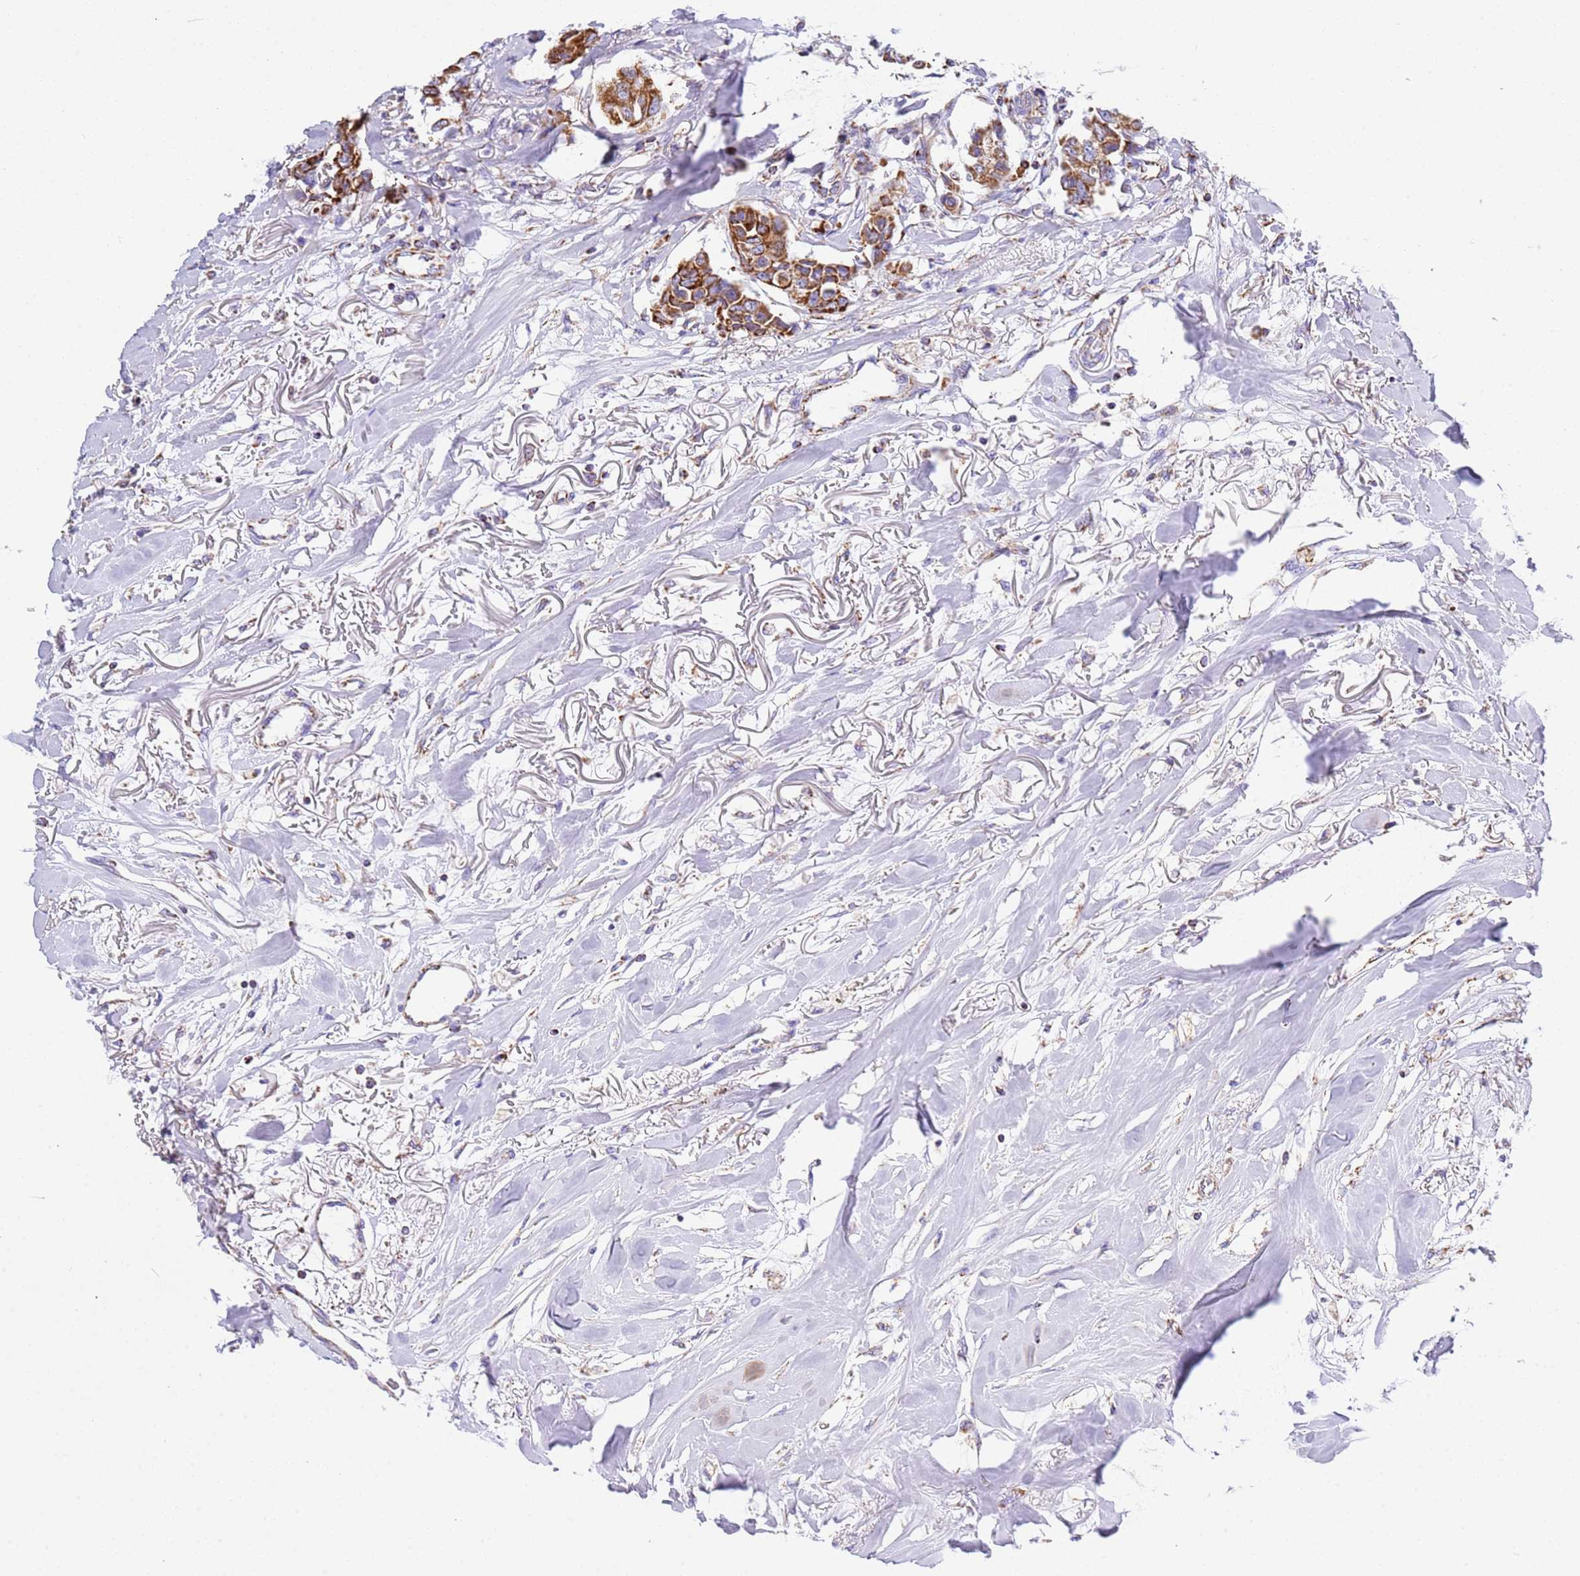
{"staining": {"intensity": "strong", "quantity": ">75%", "location": "cytoplasmic/membranous"}, "tissue": "breast cancer", "cell_type": "Tumor cells", "image_type": "cancer", "snomed": [{"axis": "morphology", "description": "Duct carcinoma"}, {"axis": "topography", "description": "Breast"}], "caption": "Tumor cells reveal strong cytoplasmic/membranous expression in about >75% of cells in invasive ductal carcinoma (breast). (Brightfield microscopy of DAB IHC at high magnification).", "gene": "SUCLG2", "patient": {"sex": "female", "age": 80}}